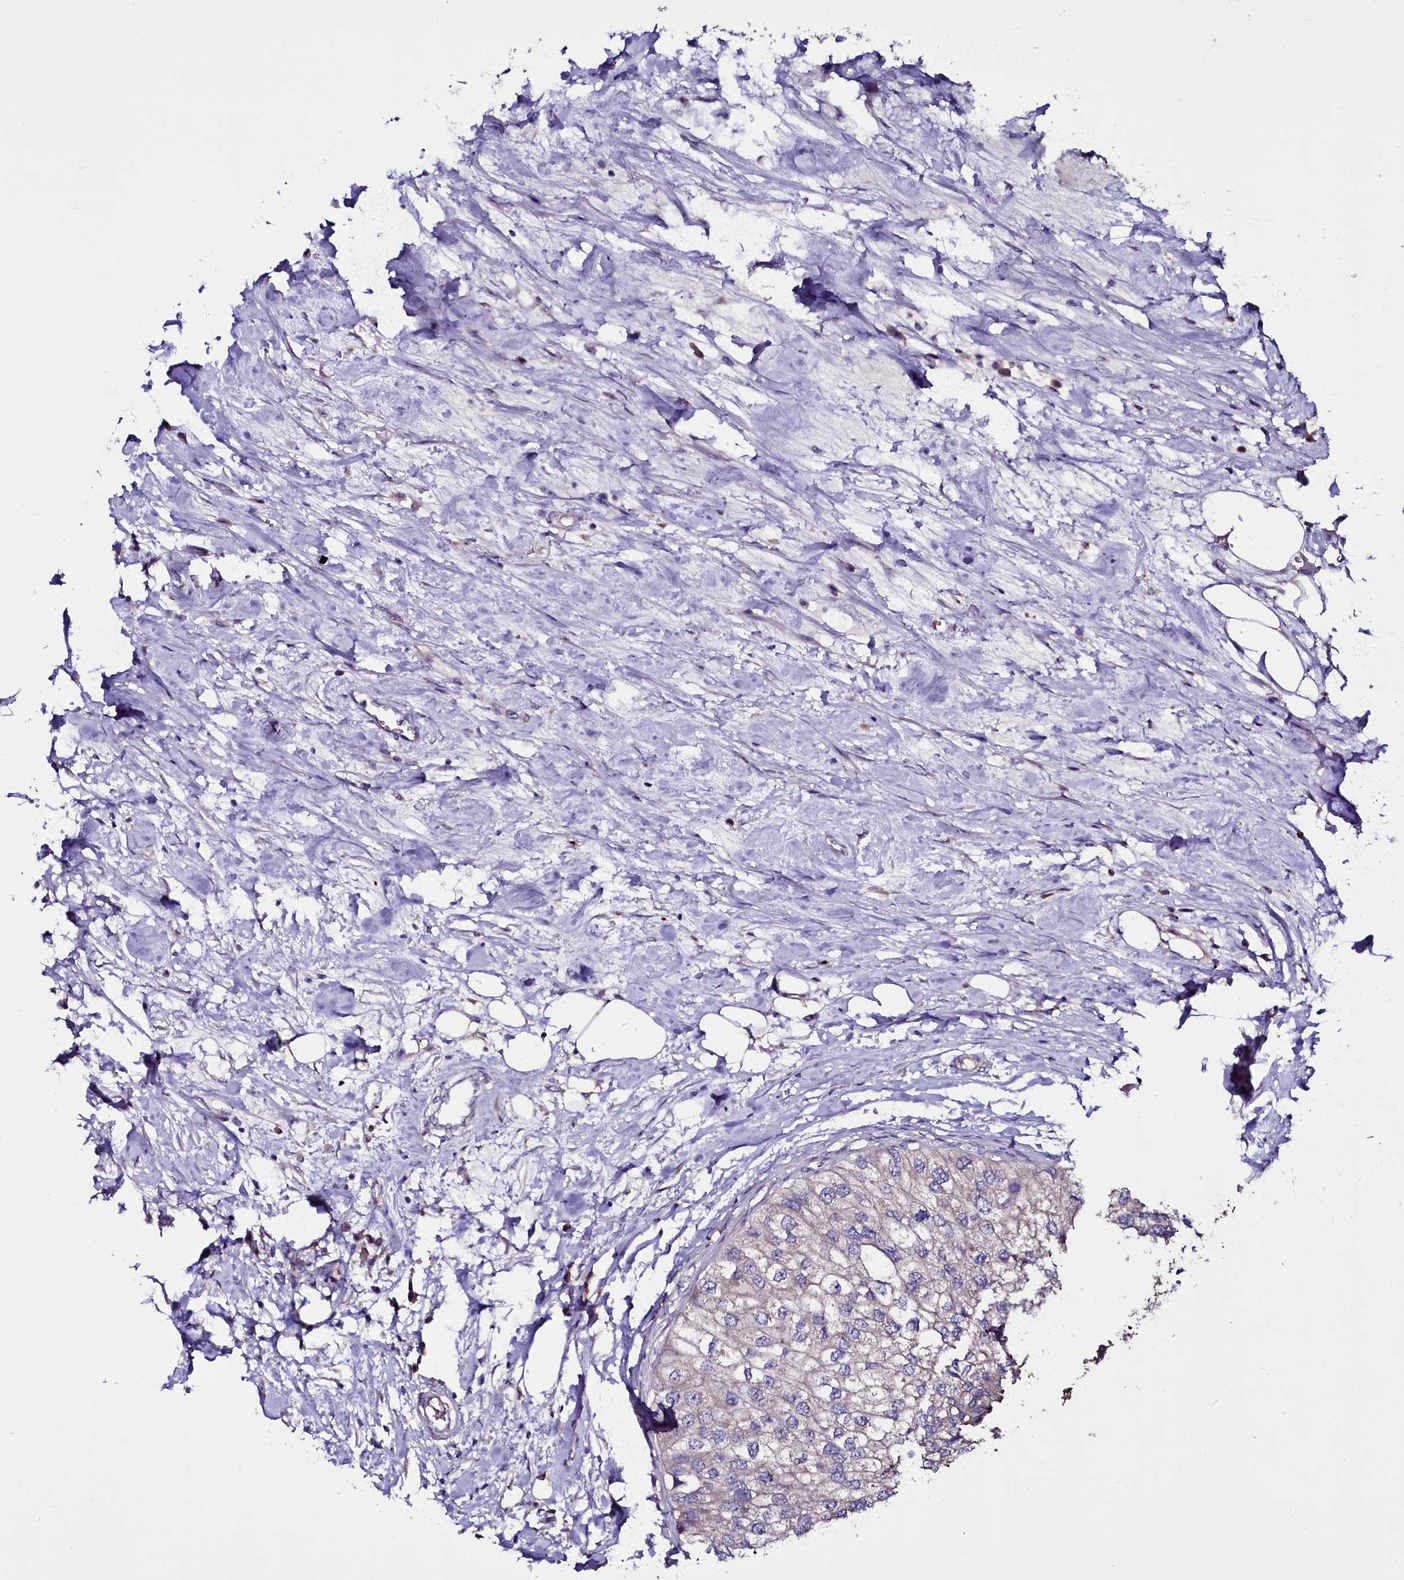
{"staining": {"intensity": "negative", "quantity": "none", "location": "none"}, "tissue": "urothelial cancer", "cell_type": "Tumor cells", "image_type": "cancer", "snomed": [{"axis": "morphology", "description": "Urothelial carcinoma, High grade"}, {"axis": "topography", "description": "Urinary bladder"}], "caption": "High magnification brightfield microscopy of urothelial carcinoma (high-grade) stained with DAB (3,3'-diaminobenzidine) (brown) and counterstained with hematoxylin (blue): tumor cells show no significant staining.", "gene": "MEX3C", "patient": {"sex": "male", "age": 64}}